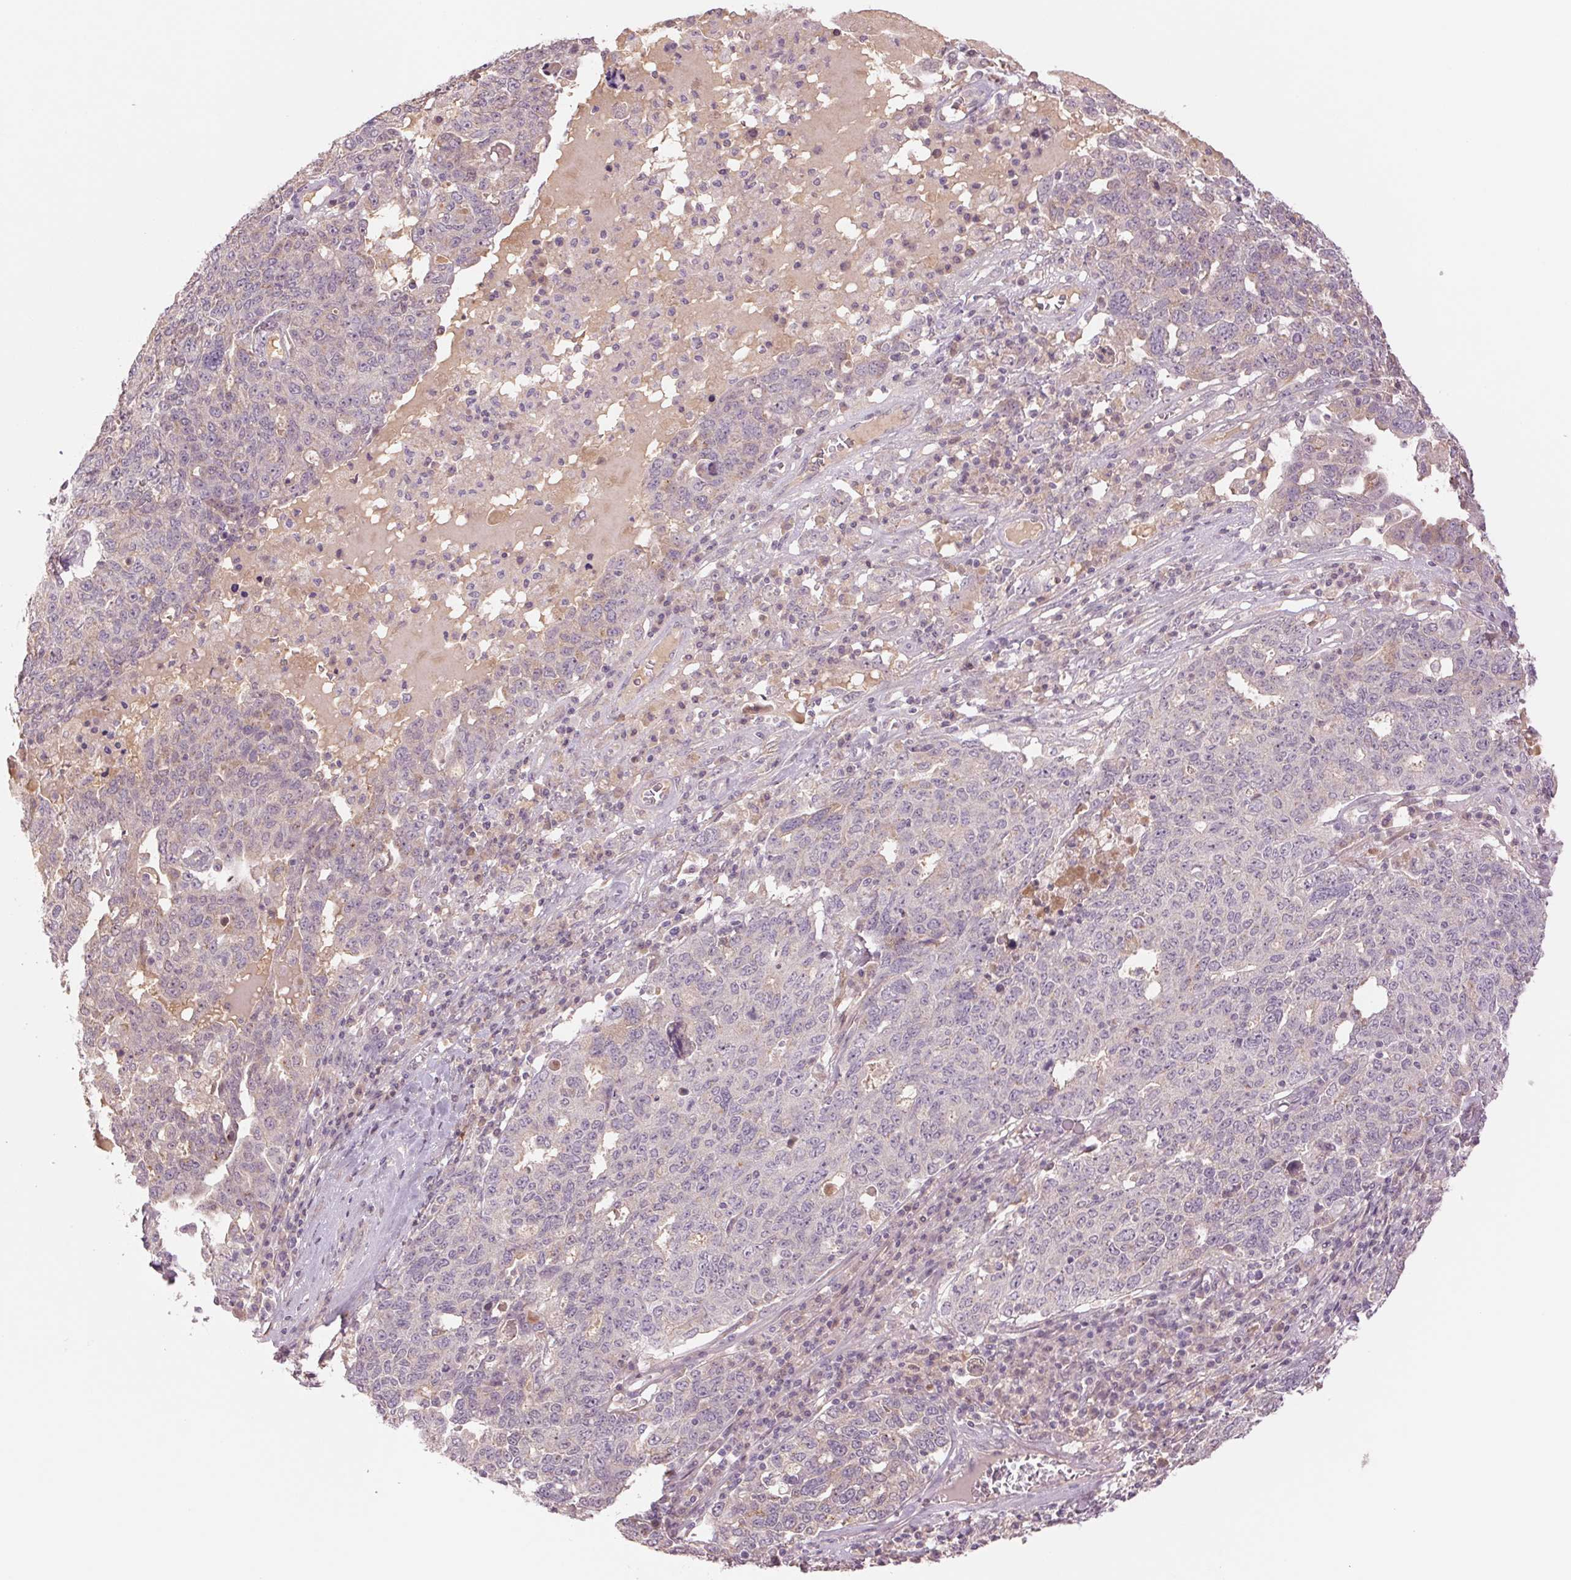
{"staining": {"intensity": "weak", "quantity": "<25%", "location": "cytoplasmic/membranous"}, "tissue": "ovarian cancer", "cell_type": "Tumor cells", "image_type": "cancer", "snomed": [{"axis": "morphology", "description": "Carcinoma, endometroid"}, {"axis": "topography", "description": "Ovary"}], "caption": "Immunohistochemical staining of endometroid carcinoma (ovarian) shows no significant staining in tumor cells. (Brightfield microscopy of DAB immunohistochemistry at high magnification).", "gene": "PPIA", "patient": {"sex": "female", "age": 62}}